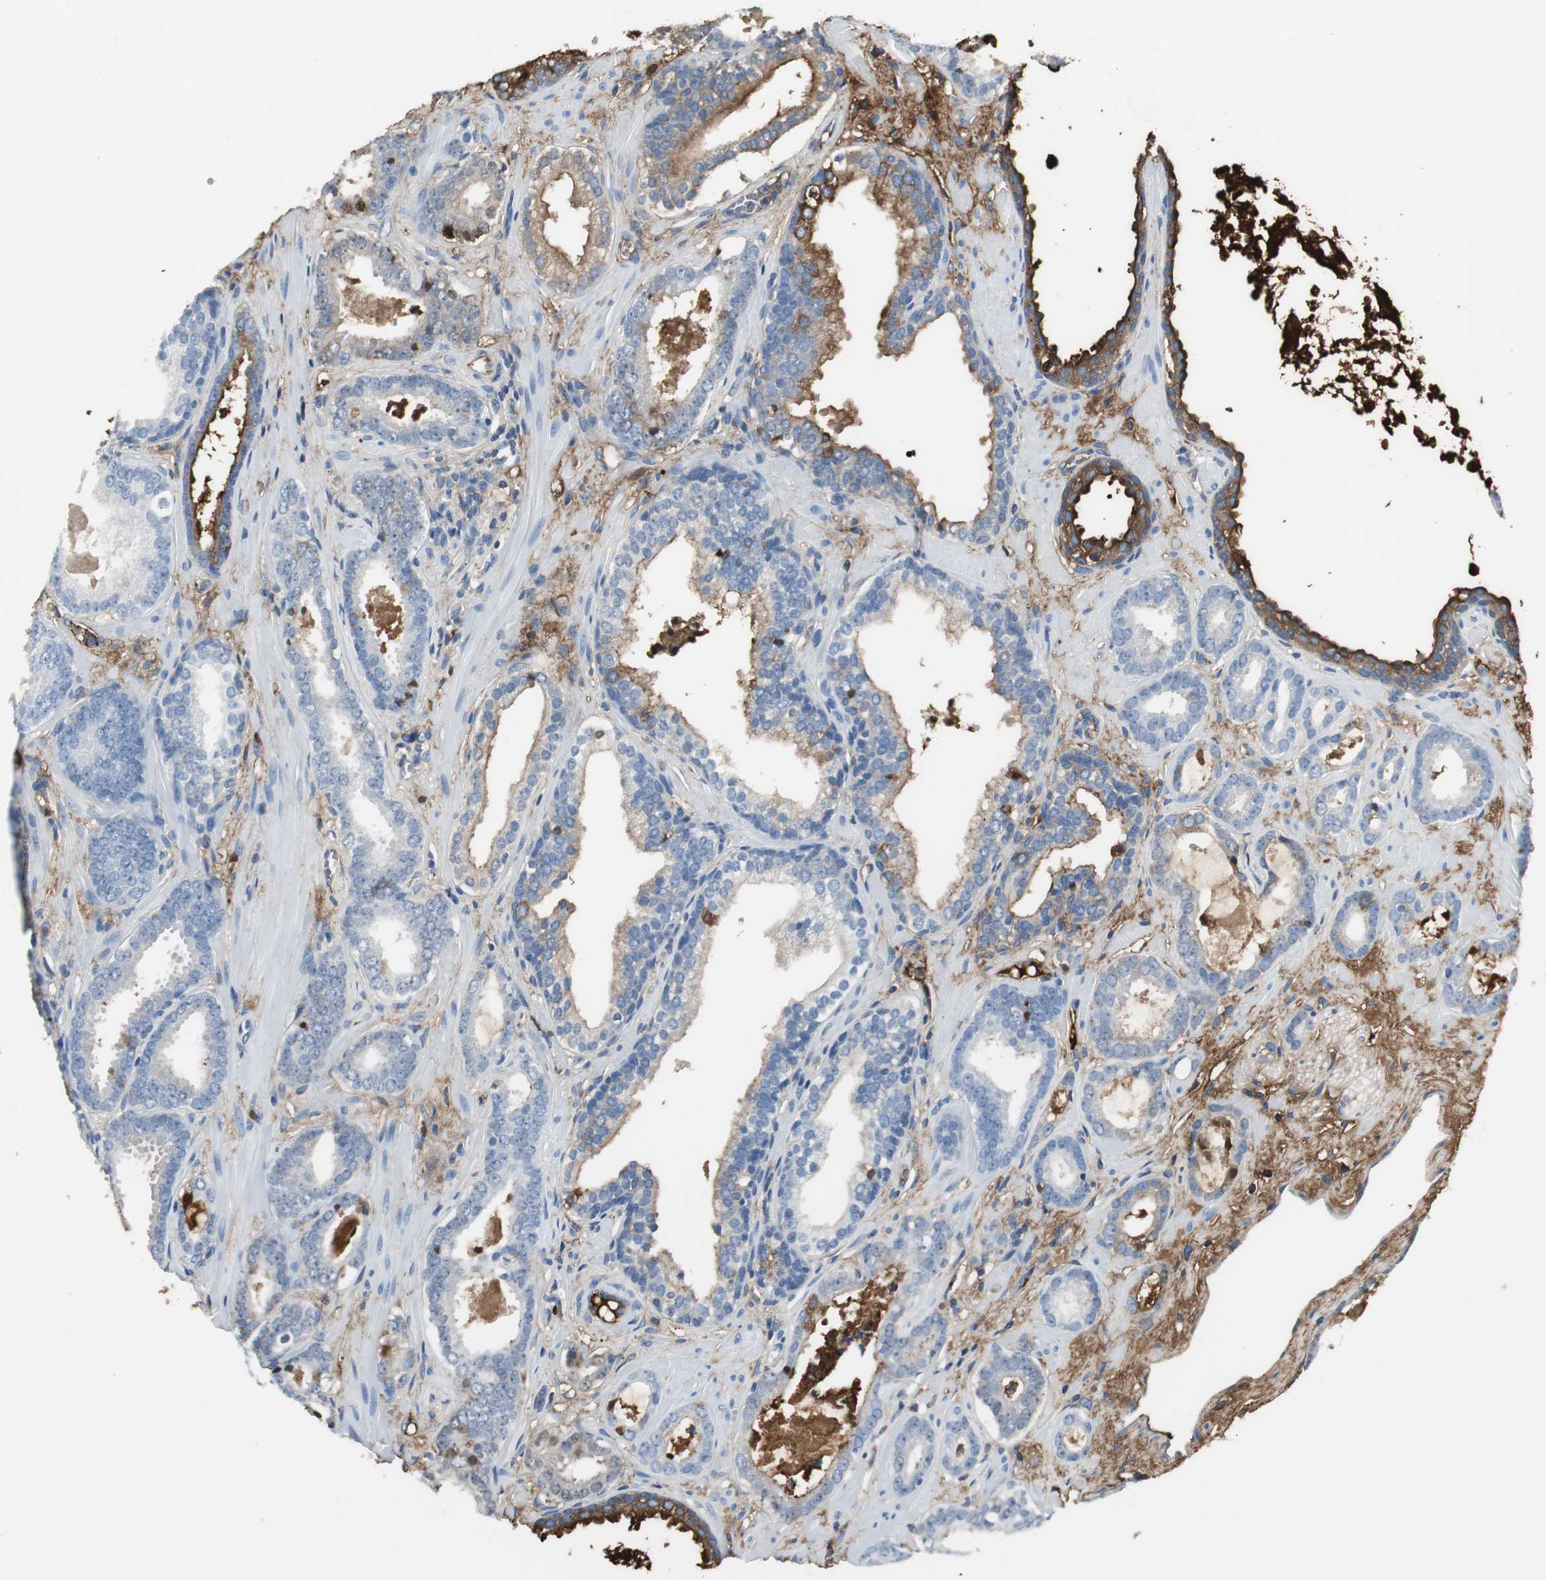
{"staining": {"intensity": "weak", "quantity": "25%-75%", "location": "cytoplasmic/membranous"}, "tissue": "prostate cancer", "cell_type": "Tumor cells", "image_type": "cancer", "snomed": [{"axis": "morphology", "description": "Adenocarcinoma, Low grade"}, {"axis": "topography", "description": "Prostate"}], "caption": "Immunohistochemistry image of human low-grade adenocarcinoma (prostate) stained for a protein (brown), which reveals low levels of weak cytoplasmic/membranous positivity in about 25%-75% of tumor cells.", "gene": "IGHA1", "patient": {"sex": "male", "age": 57}}